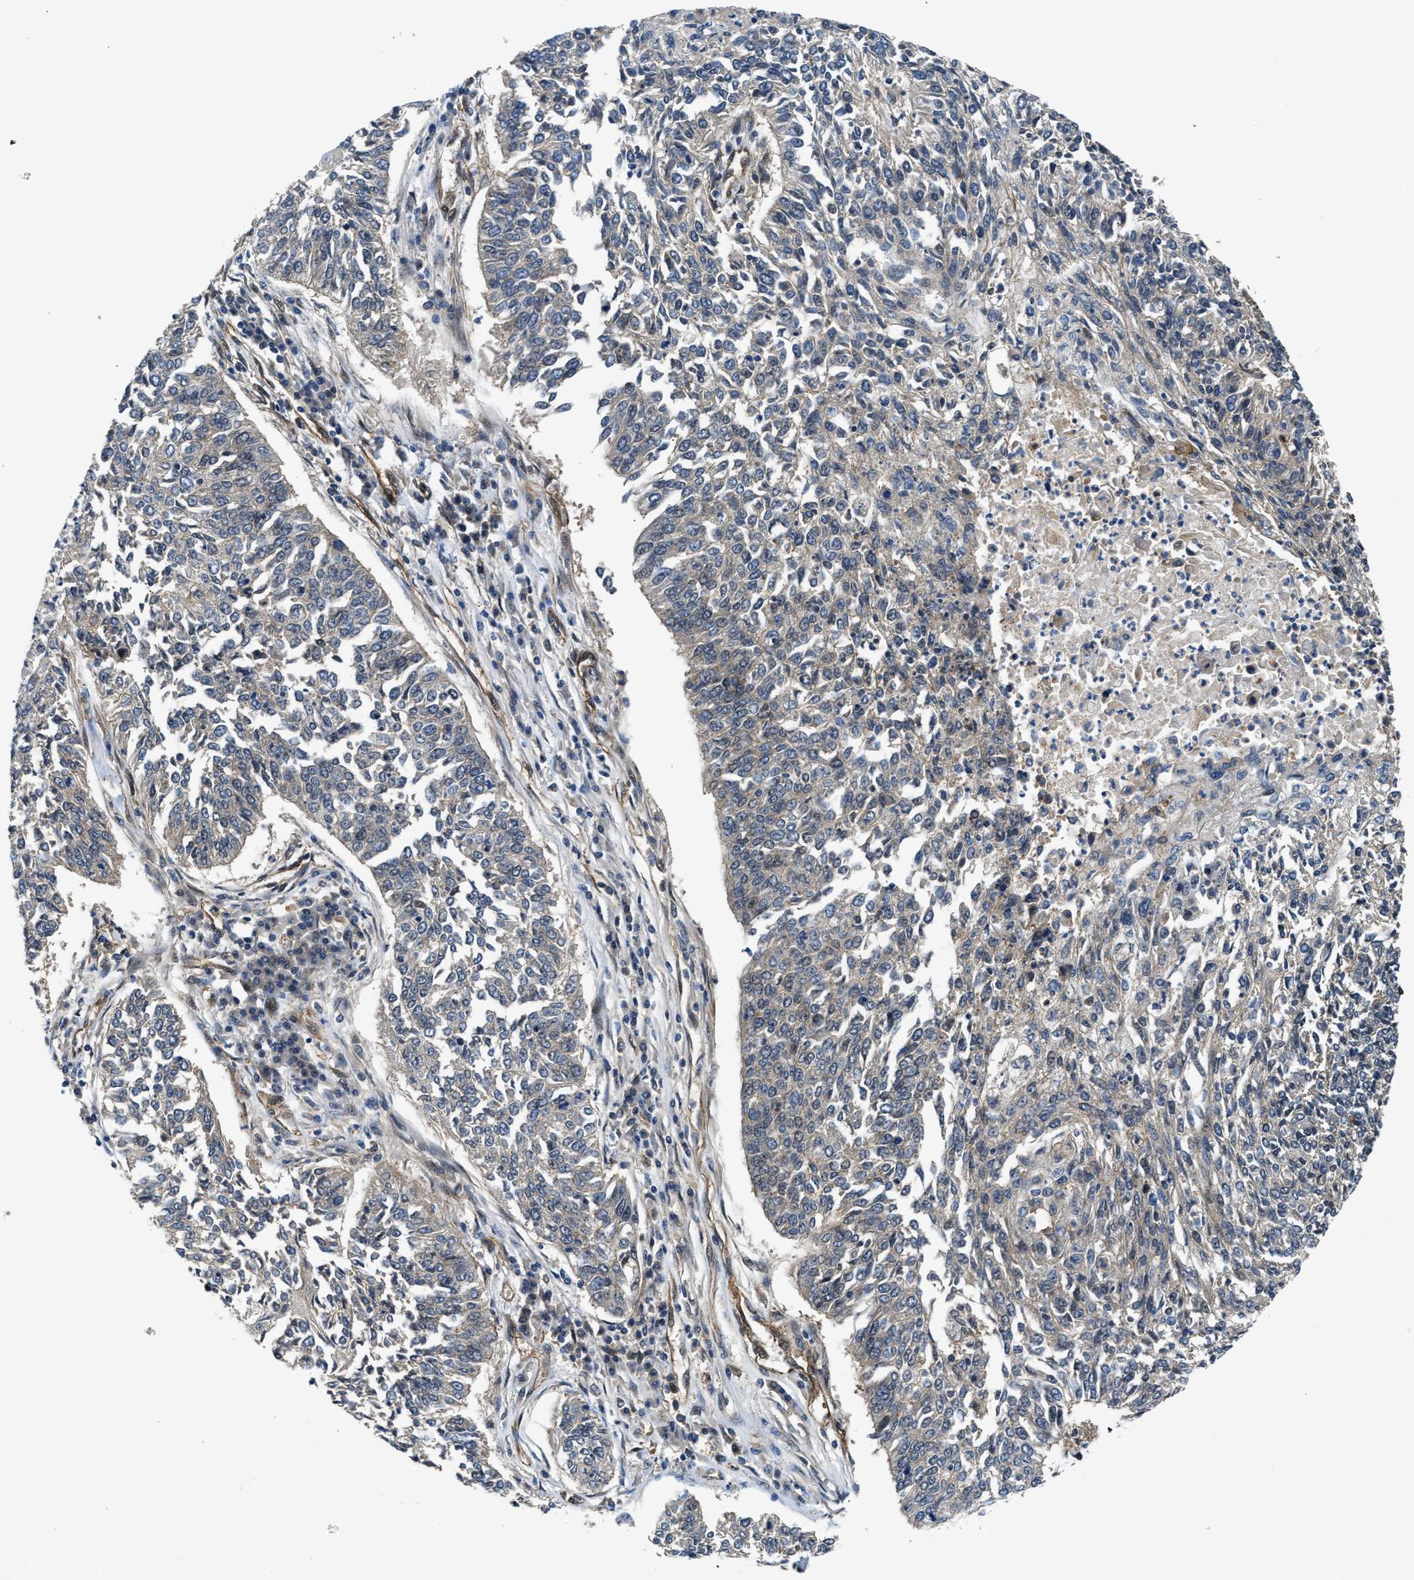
{"staining": {"intensity": "weak", "quantity": "<25%", "location": "cytoplasmic/membranous"}, "tissue": "lung cancer", "cell_type": "Tumor cells", "image_type": "cancer", "snomed": [{"axis": "morphology", "description": "Normal tissue, NOS"}, {"axis": "morphology", "description": "Squamous cell carcinoma, NOS"}, {"axis": "topography", "description": "Cartilage tissue"}, {"axis": "topography", "description": "Bronchus"}, {"axis": "topography", "description": "Lung"}], "caption": "Lung squamous cell carcinoma was stained to show a protein in brown. There is no significant positivity in tumor cells.", "gene": "COPS2", "patient": {"sex": "female", "age": 49}}